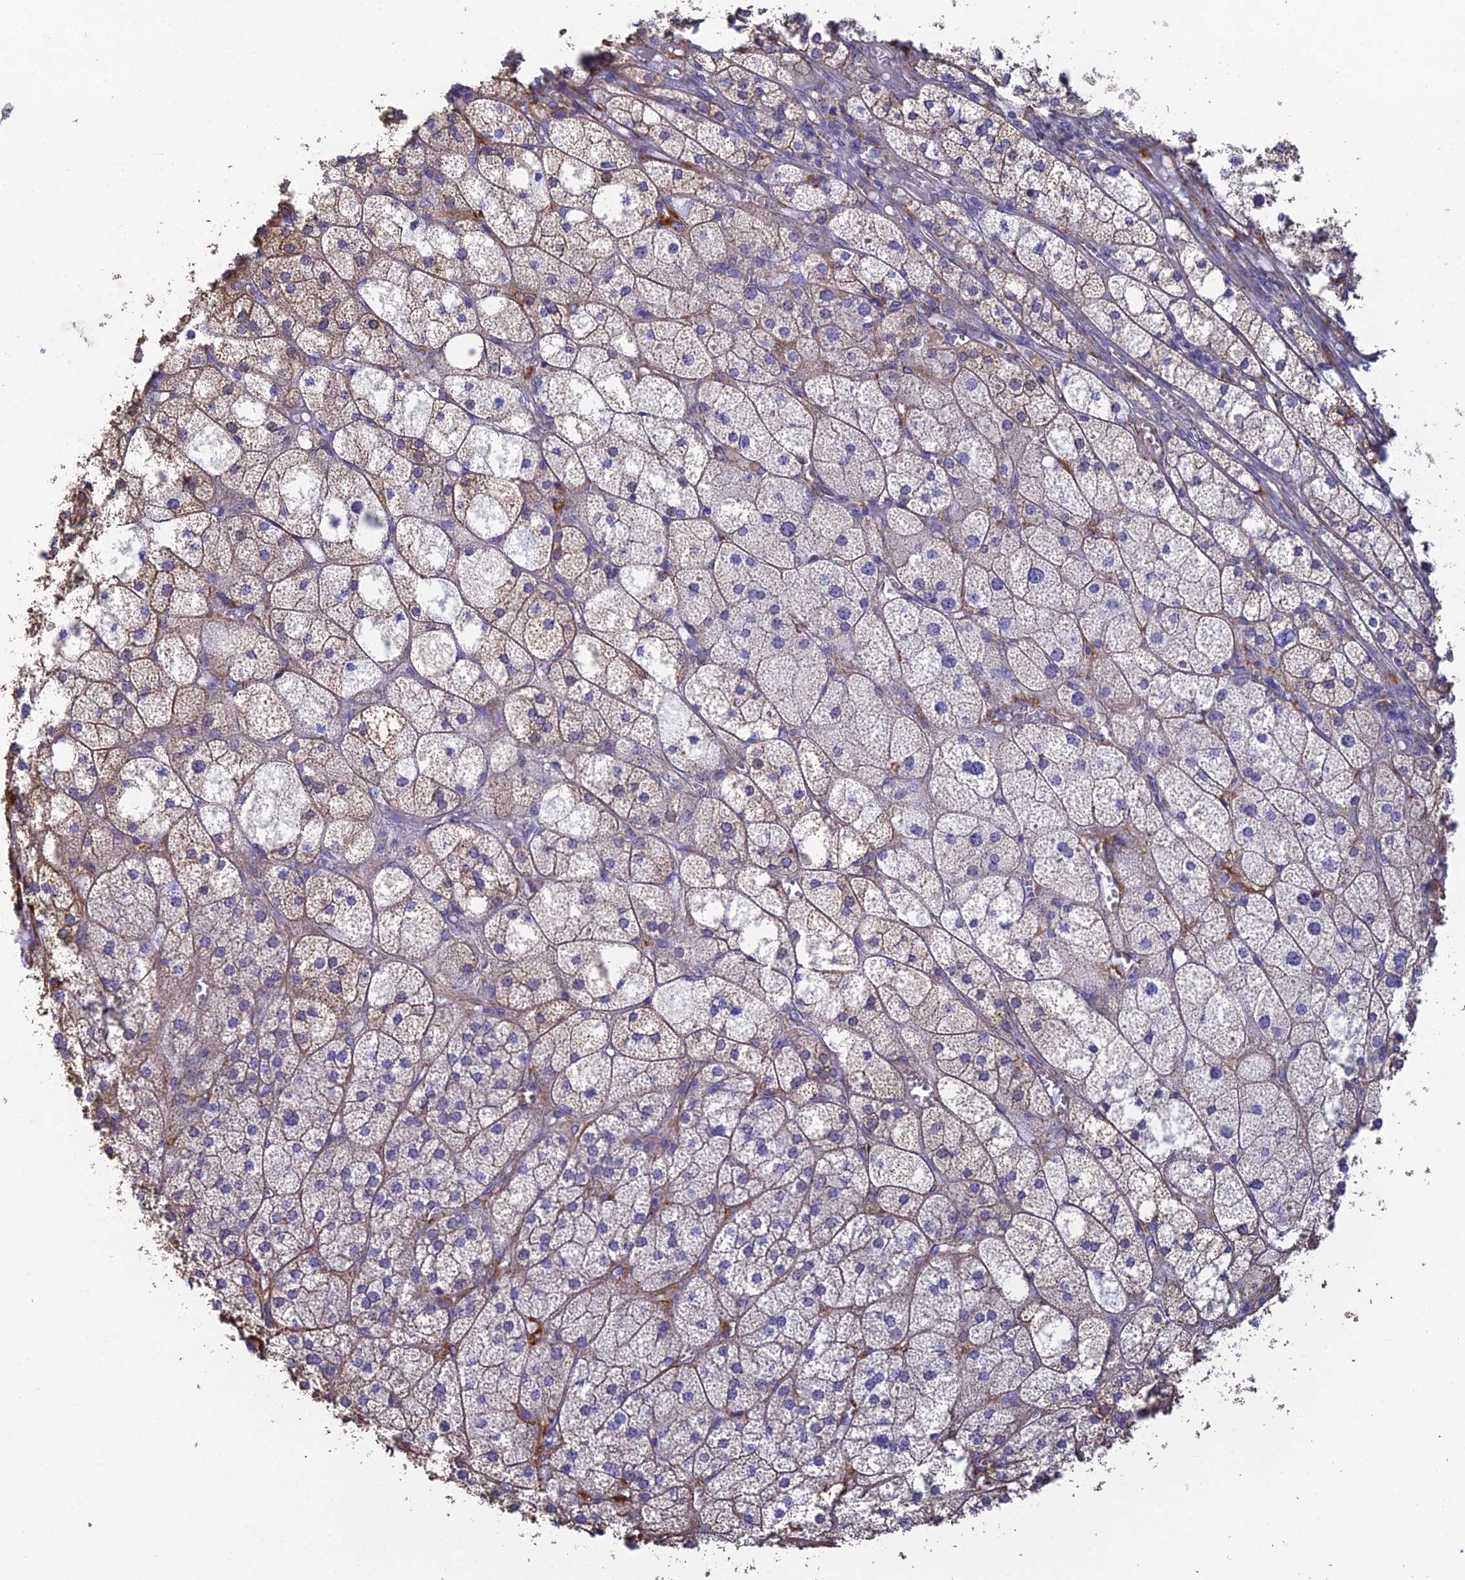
{"staining": {"intensity": "moderate", "quantity": "25%-75%", "location": "cytoplasmic/membranous,nuclear"}, "tissue": "adrenal gland", "cell_type": "Glandular cells", "image_type": "normal", "snomed": [{"axis": "morphology", "description": "Normal tissue, NOS"}, {"axis": "topography", "description": "Adrenal gland"}], "caption": "Protein analysis of unremarkable adrenal gland shows moderate cytoplasmic/membranous,nuclear staining in about 25%-75% of glandular cells. (brown staining indicates protein expression, while blue staining denotes nuclei).", "gene": "PCDHA5", "patient": {"sex": "female", "age": 61}}